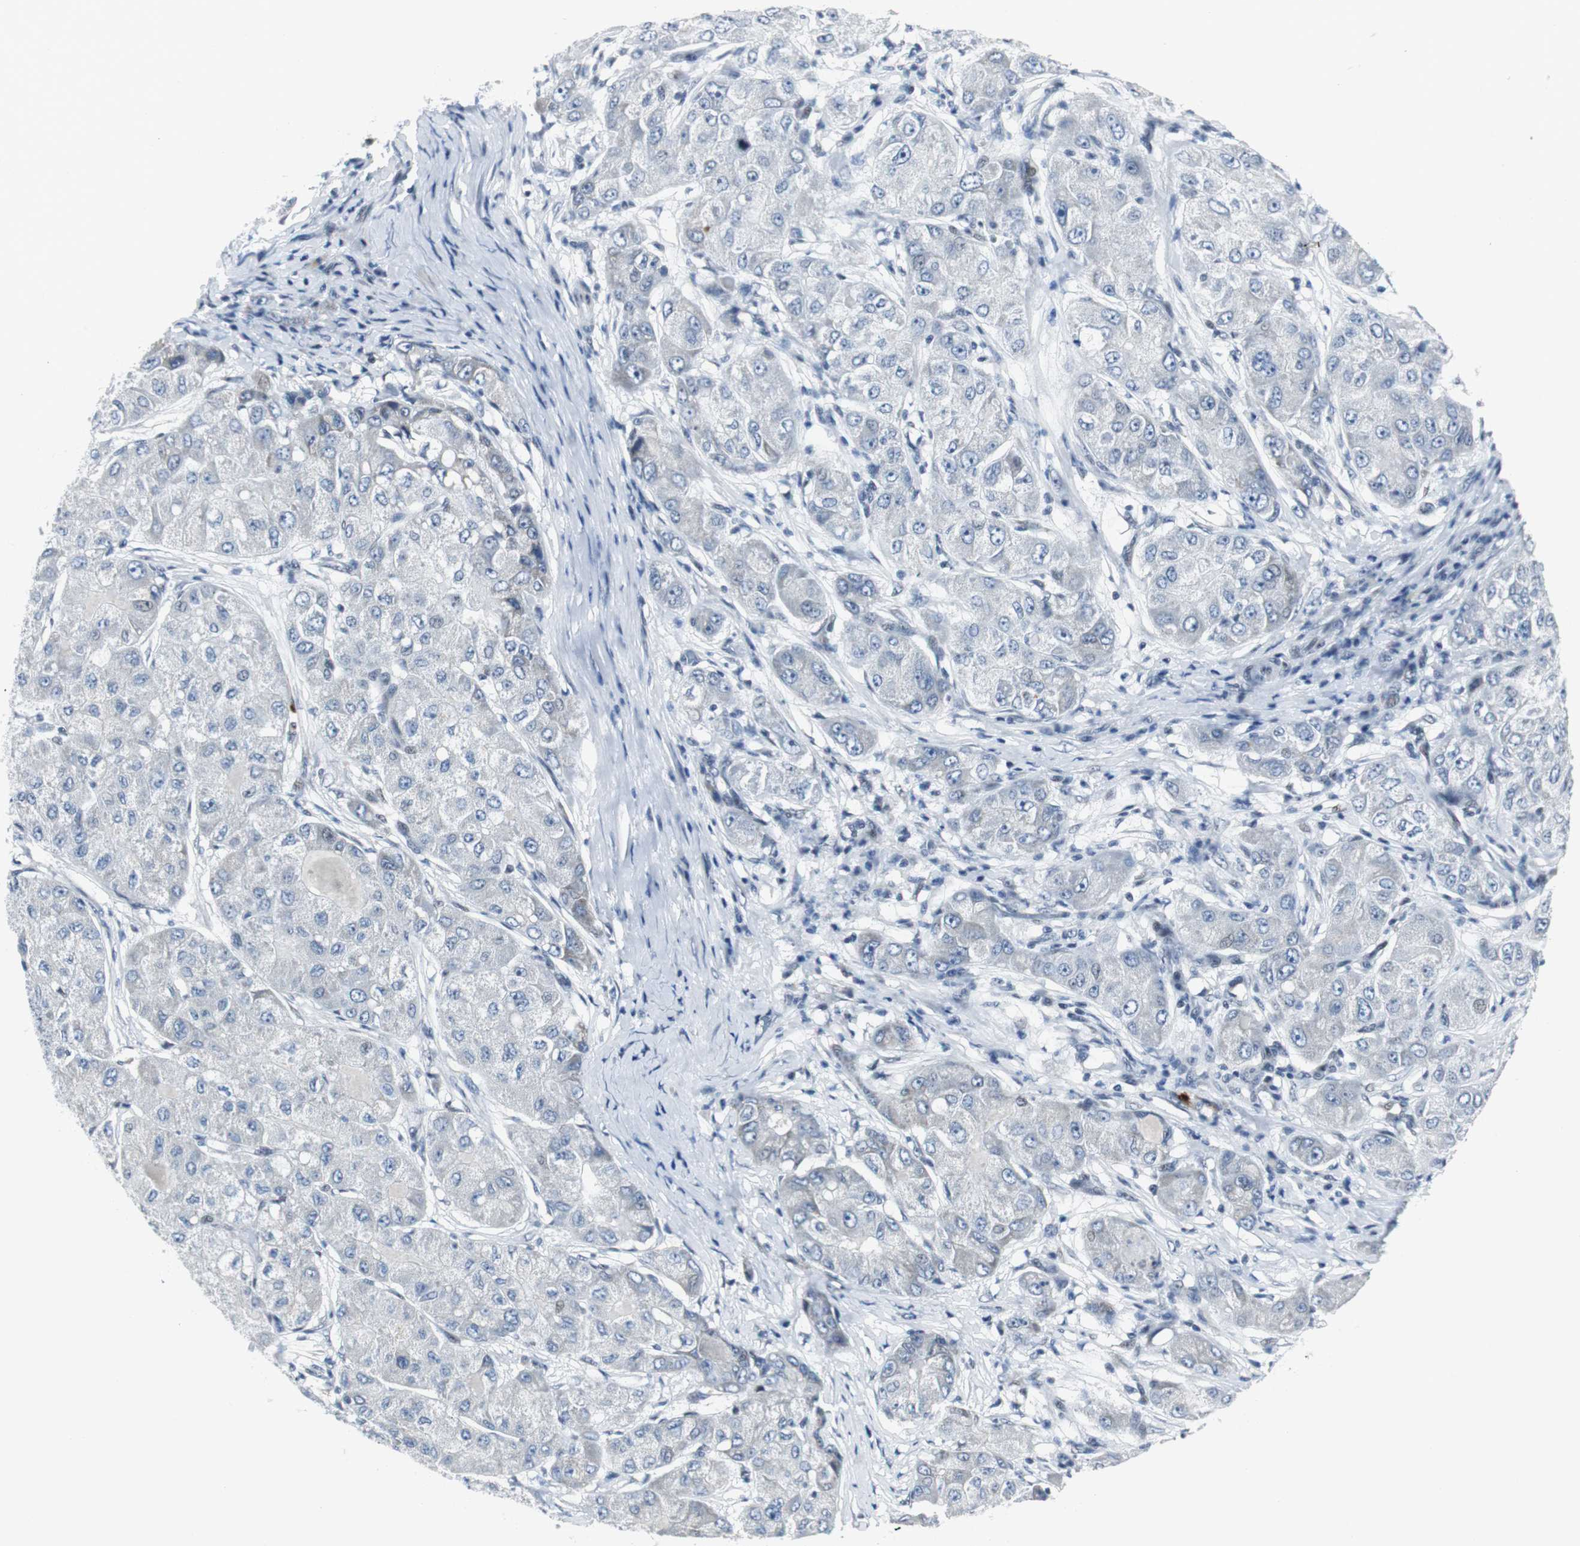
{"staining": {"intensity": "negative", "quantity": "none", "location": "none"}, "tissue": "liver cancer", "cell_type": "Tumor cells", "image_type": "cancer", "snomed": [{"axis": "morphology", "description": "Carcinoma, Hepatocellular, NOS"}, {"axis": "topography", "description": "Liver"}], "caption": "Image shows no significant protein positivity in tumor cells of liver cancer (hepatocellular carcinoma). The staining was performed using DAB to visualize the protein expression in brown, while the nuclei were stained in blue with hematoxylin (Magnification: 20x).", "gene": "MTA1", "patient": {"sex": "male", "age": 80}}